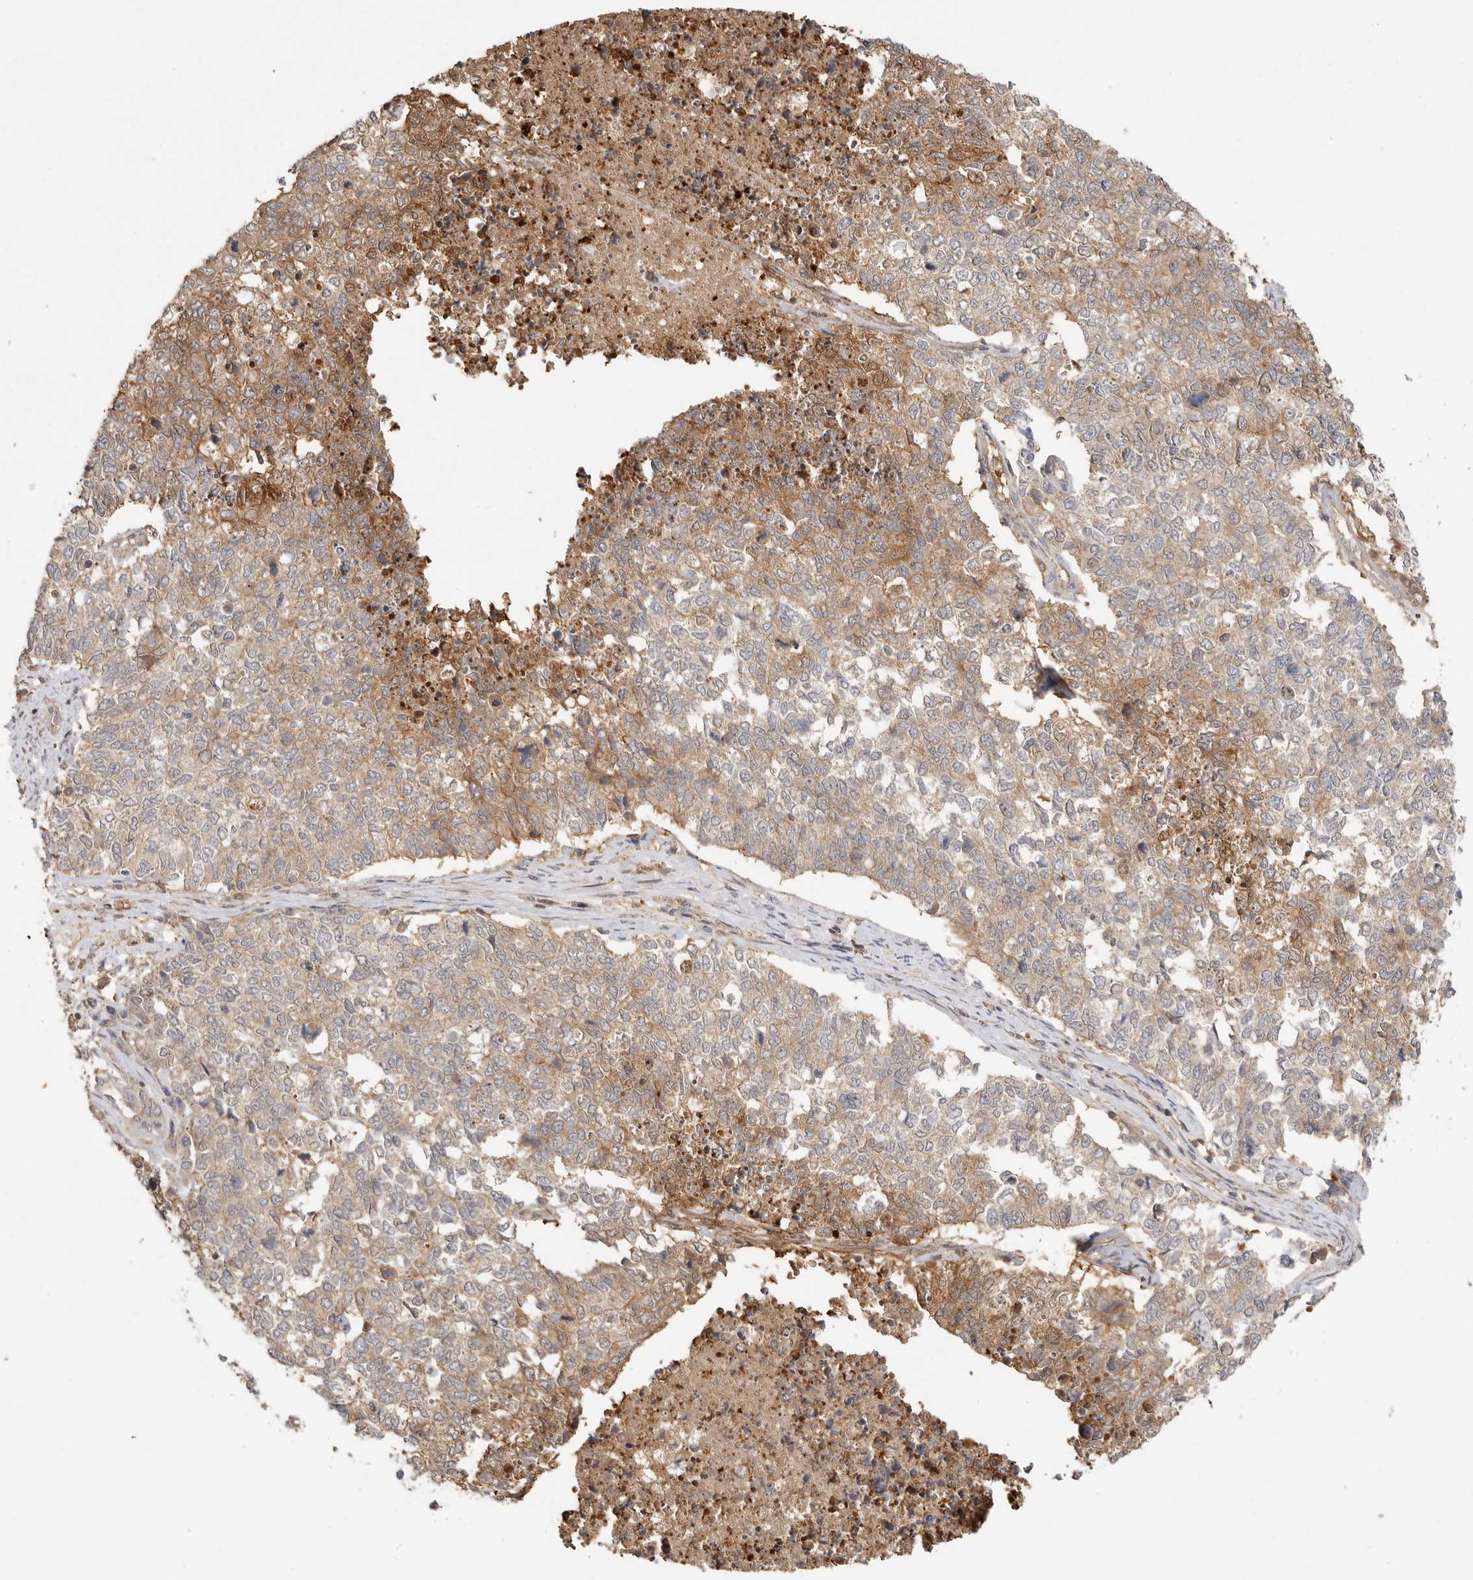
{"staining": {"intensity": "moderate", "quantity": "25%-75%", "location": "cytoplasmic/membranous"}, "tissue": "cervical cancer", "cell_type": "Tumor cells", "image_type": "cancer", "snomed": [{"axis": "morphology", "description": "Squamous cell carcinoma, NOS"}, {"axis": "topography", "description": "Cervix"}], "caption": "A histopathology image showing moderate cytoplasmic/membranous positivity in about 25%-75% of tumor cells in cervical cancer, as visualized by brown immunohistochemical staining.", "gene": "CLDN12", "patient": {"sex": "female", "age": 63}}